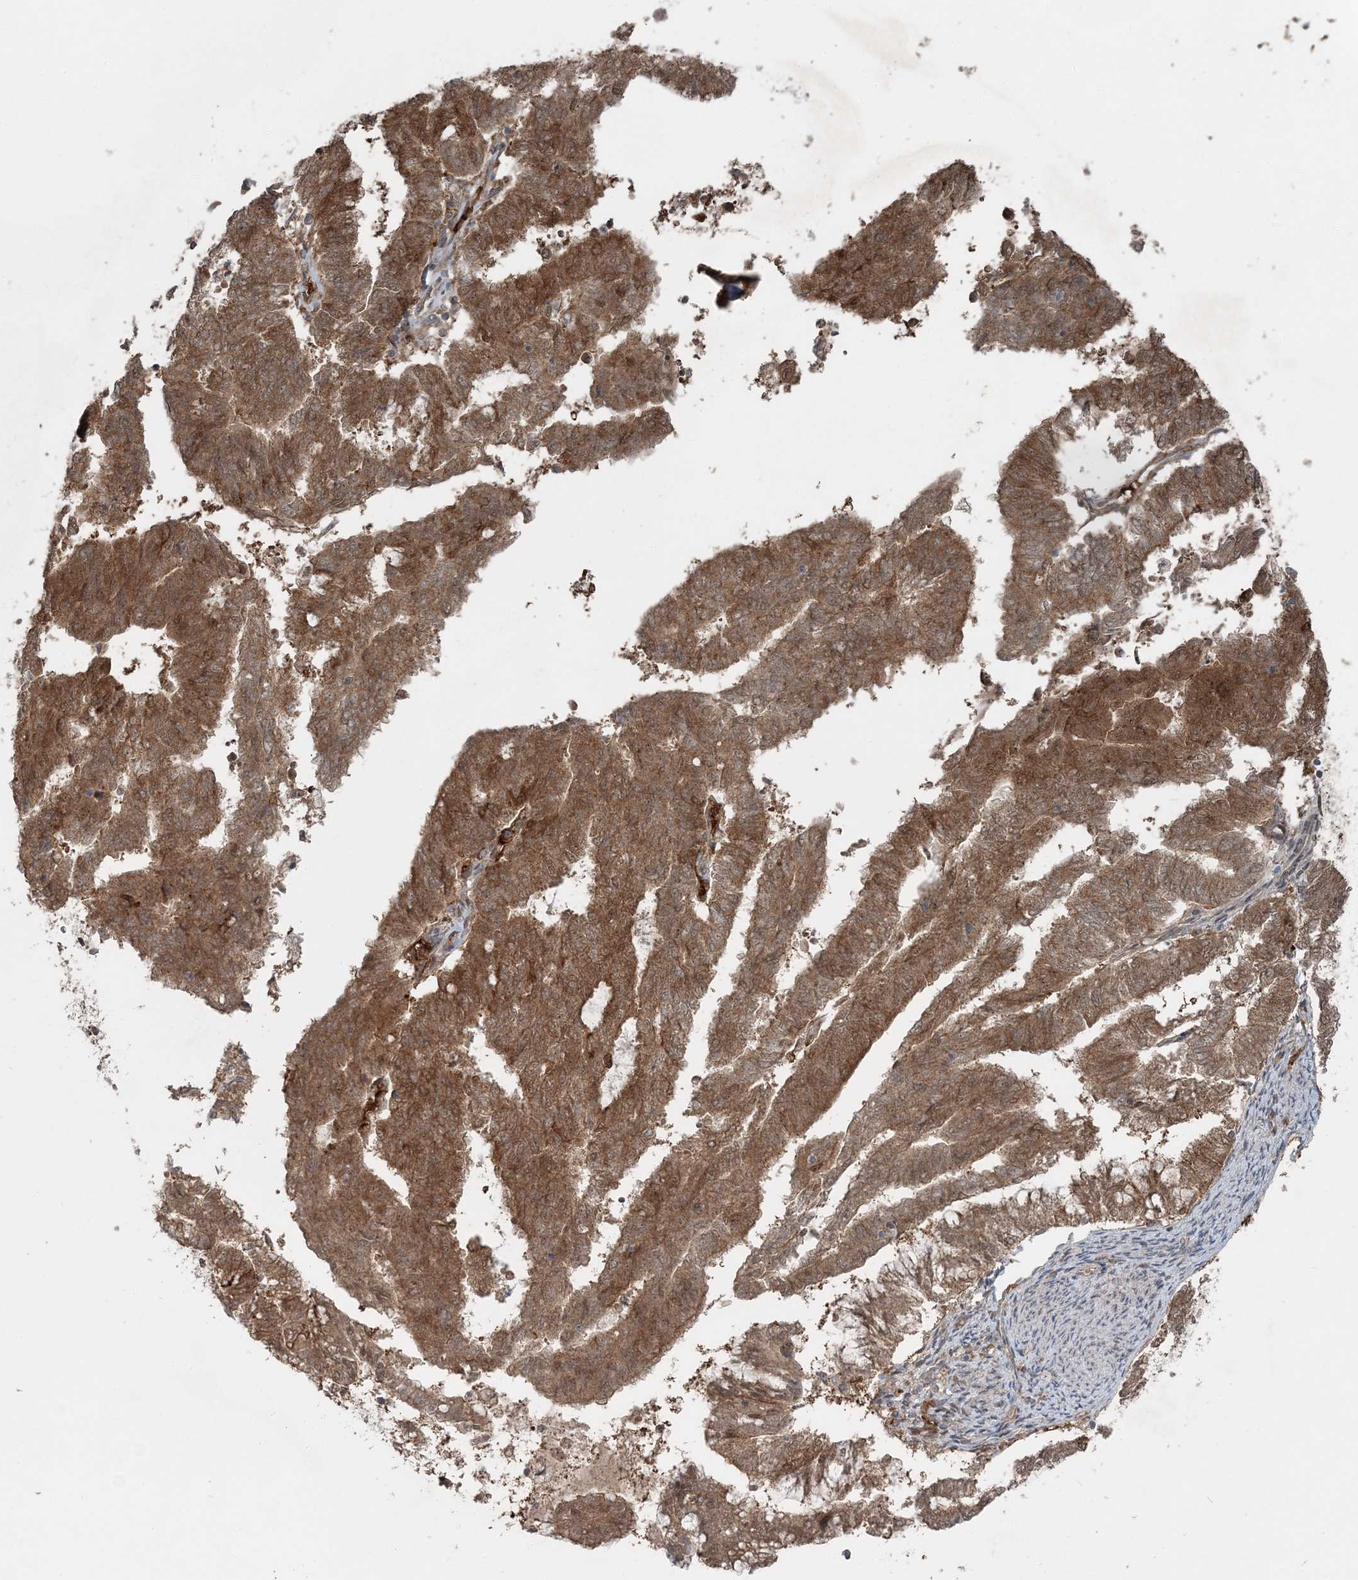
{"staining": {"intensity": "moderate", "quantity": ">75%", "location": "cytoplasmic/membranous"}, "tissue": "endometrial cancer", "cell_type": "Tumor cells", "image_type": "cancer", "snomed": [{"axis": "morphology", "description": "Adenocarcinoma, NOS"}, {"axis": "topography", "description": "Endometrium"}], "caption": "Tumor cells demonstrate moderate cytoplasmic/membranous positivity in about >75% of cells in adenocarcinoma (endometrial).", "gene": "FBXL17", "patient": {"sex": "female", "age": 79}}